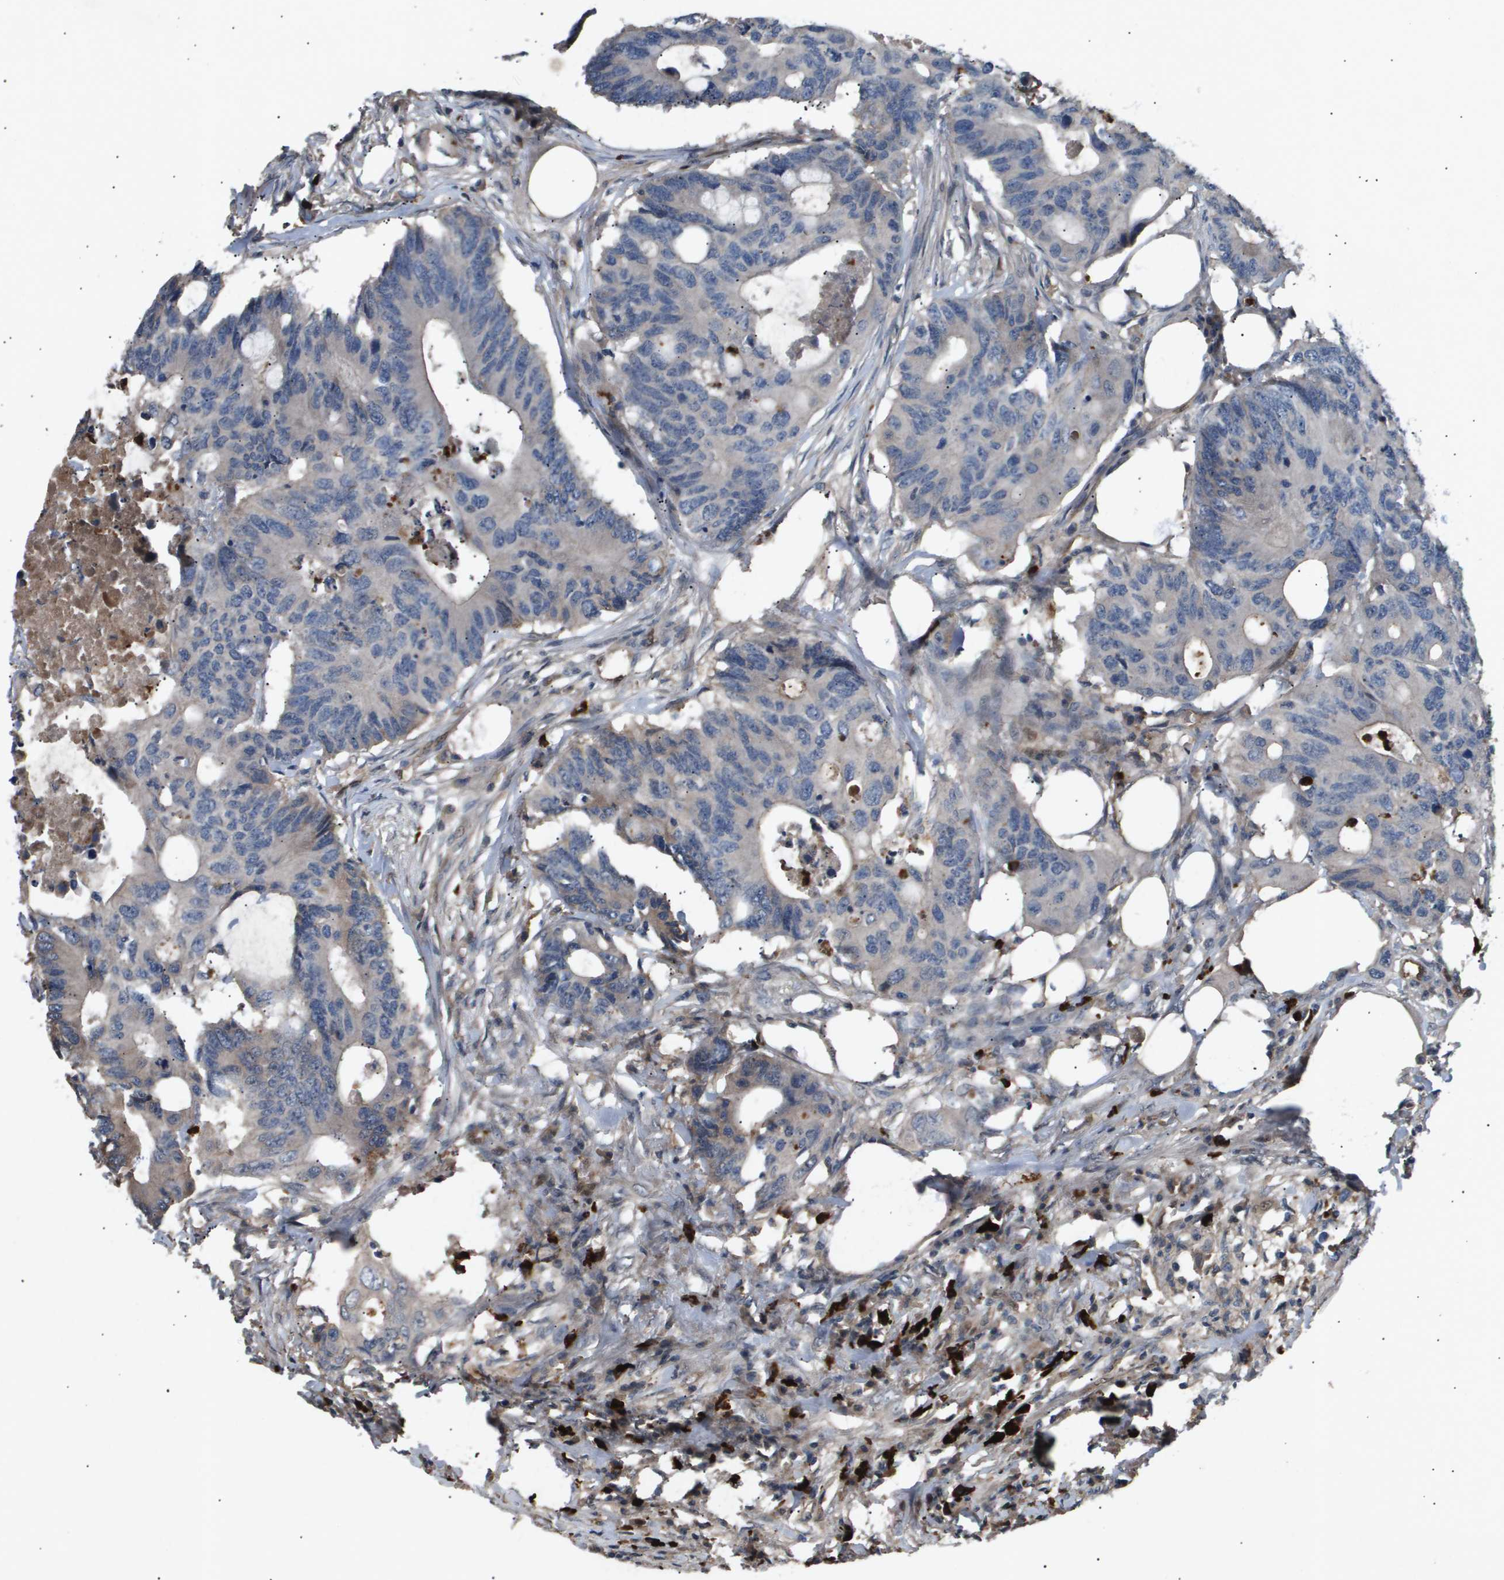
{"staining": {"intensity": "negative", "quantity": "none", "location": "none"}, "tissue": "colorectal cancer", "cell_type": "Tumor cells", "image_type": "cancer", "snomed": [{"axis": "morphology", "description": "Adenocarcinoma, NOS"}, {"axis": "topography", "description": "Colon"}], "caption": "A micrograph of colorectal cancer (adenocarcinoma) stained for a protein exhibits no brown staining in tumor cells.", "gene": "ERG", "patient": {"sex": "male", "age": 71}}